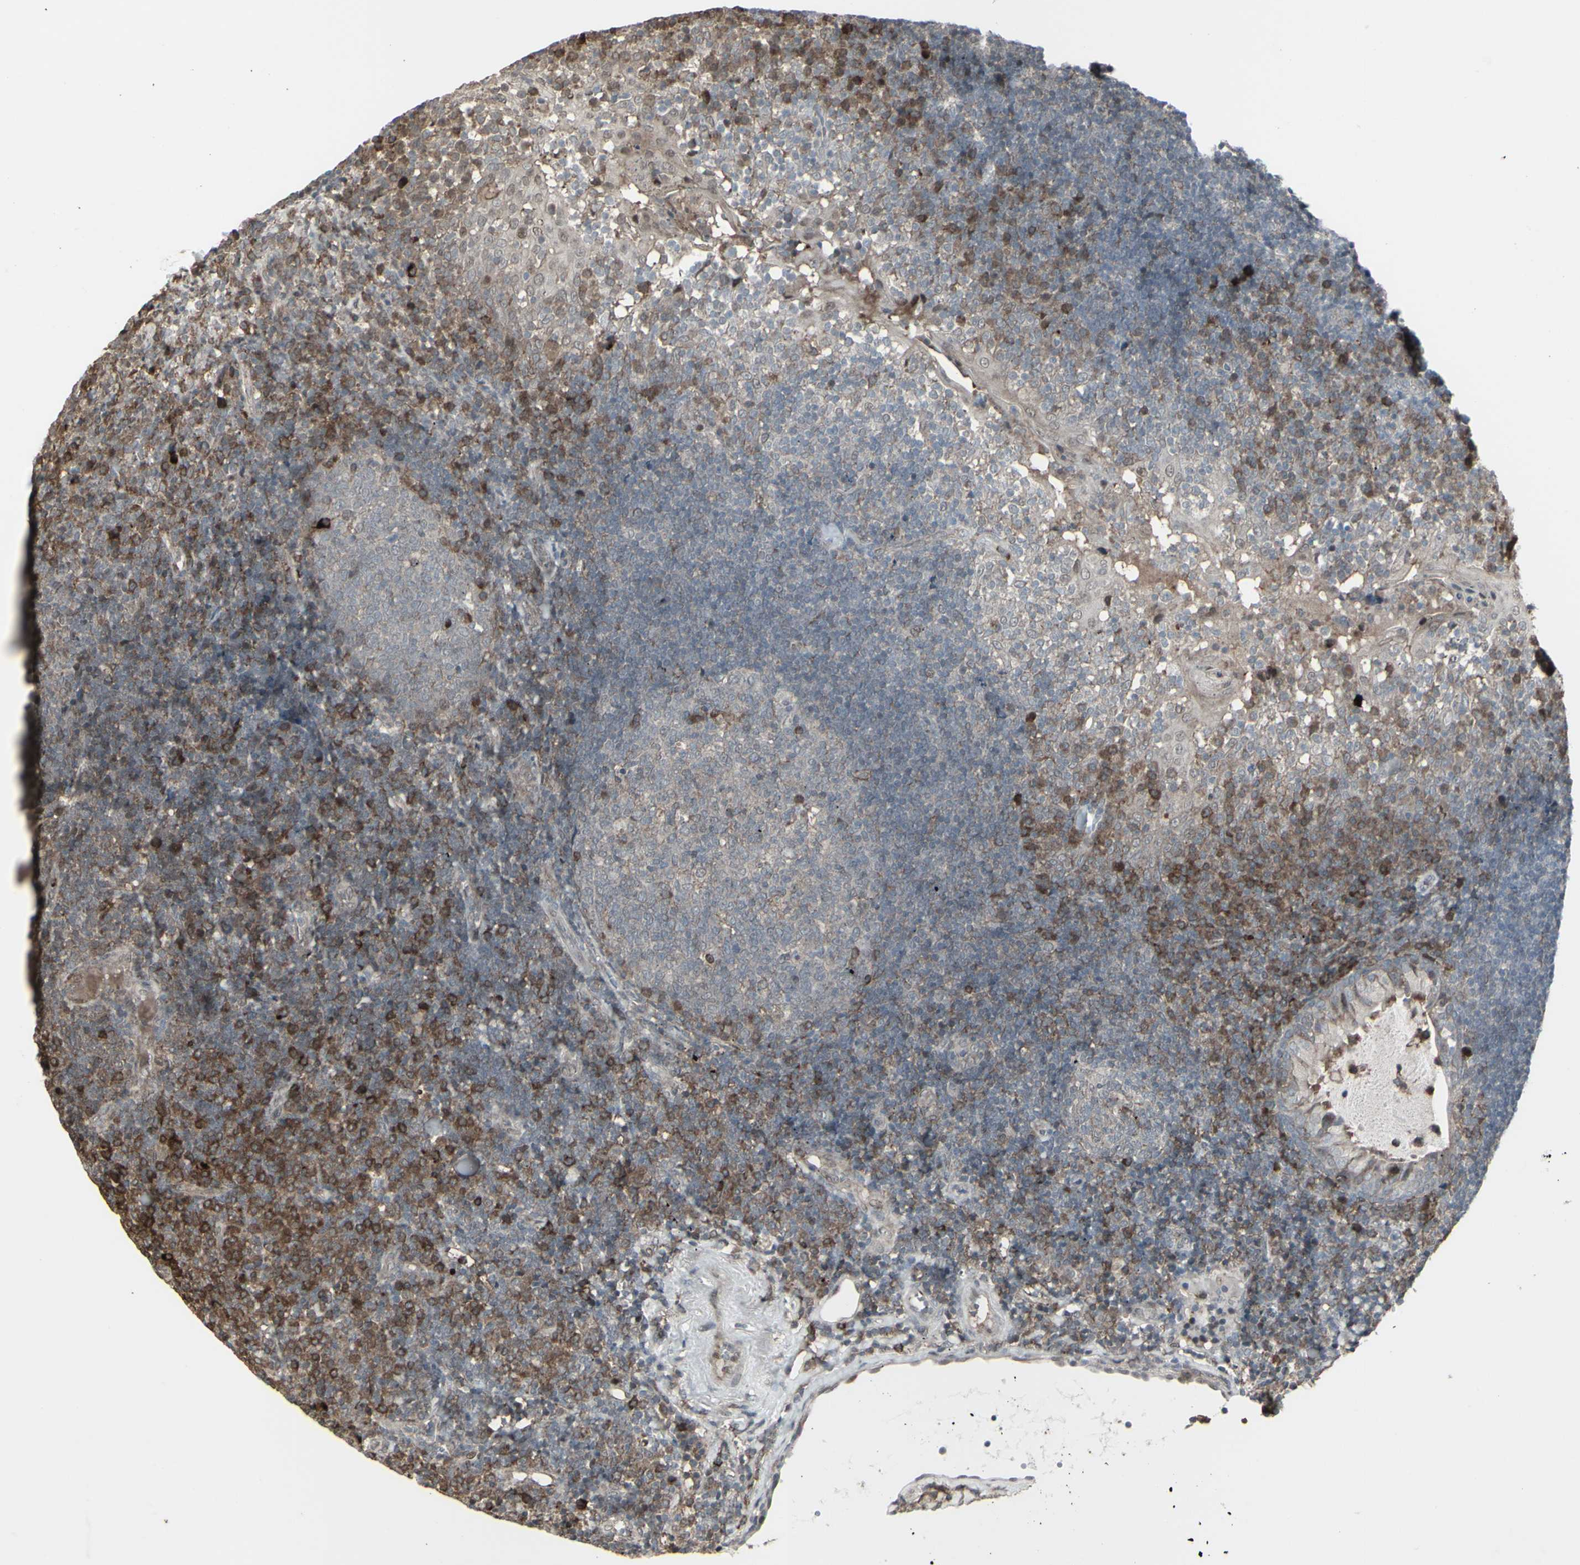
{"staining": {"intensity": "weak", "quantity": "<25%", "location": "cytoplasmic/membranous"}, "tissue": "tonsil", "cell_type": "Germinal center cells", "image_type": "normal", "snomed": [{"axis": "morphology", "description": "Normal tissue, NOS"}, {"axis": "topography", "description": "Tonsil"}], "caption": "Human tonsil stained for a protein using immunohistochemistry (IHC) reveals no staining in germinal center cells.", "gene": "CD33", "patient": {"sex": "female", "age": 40}}